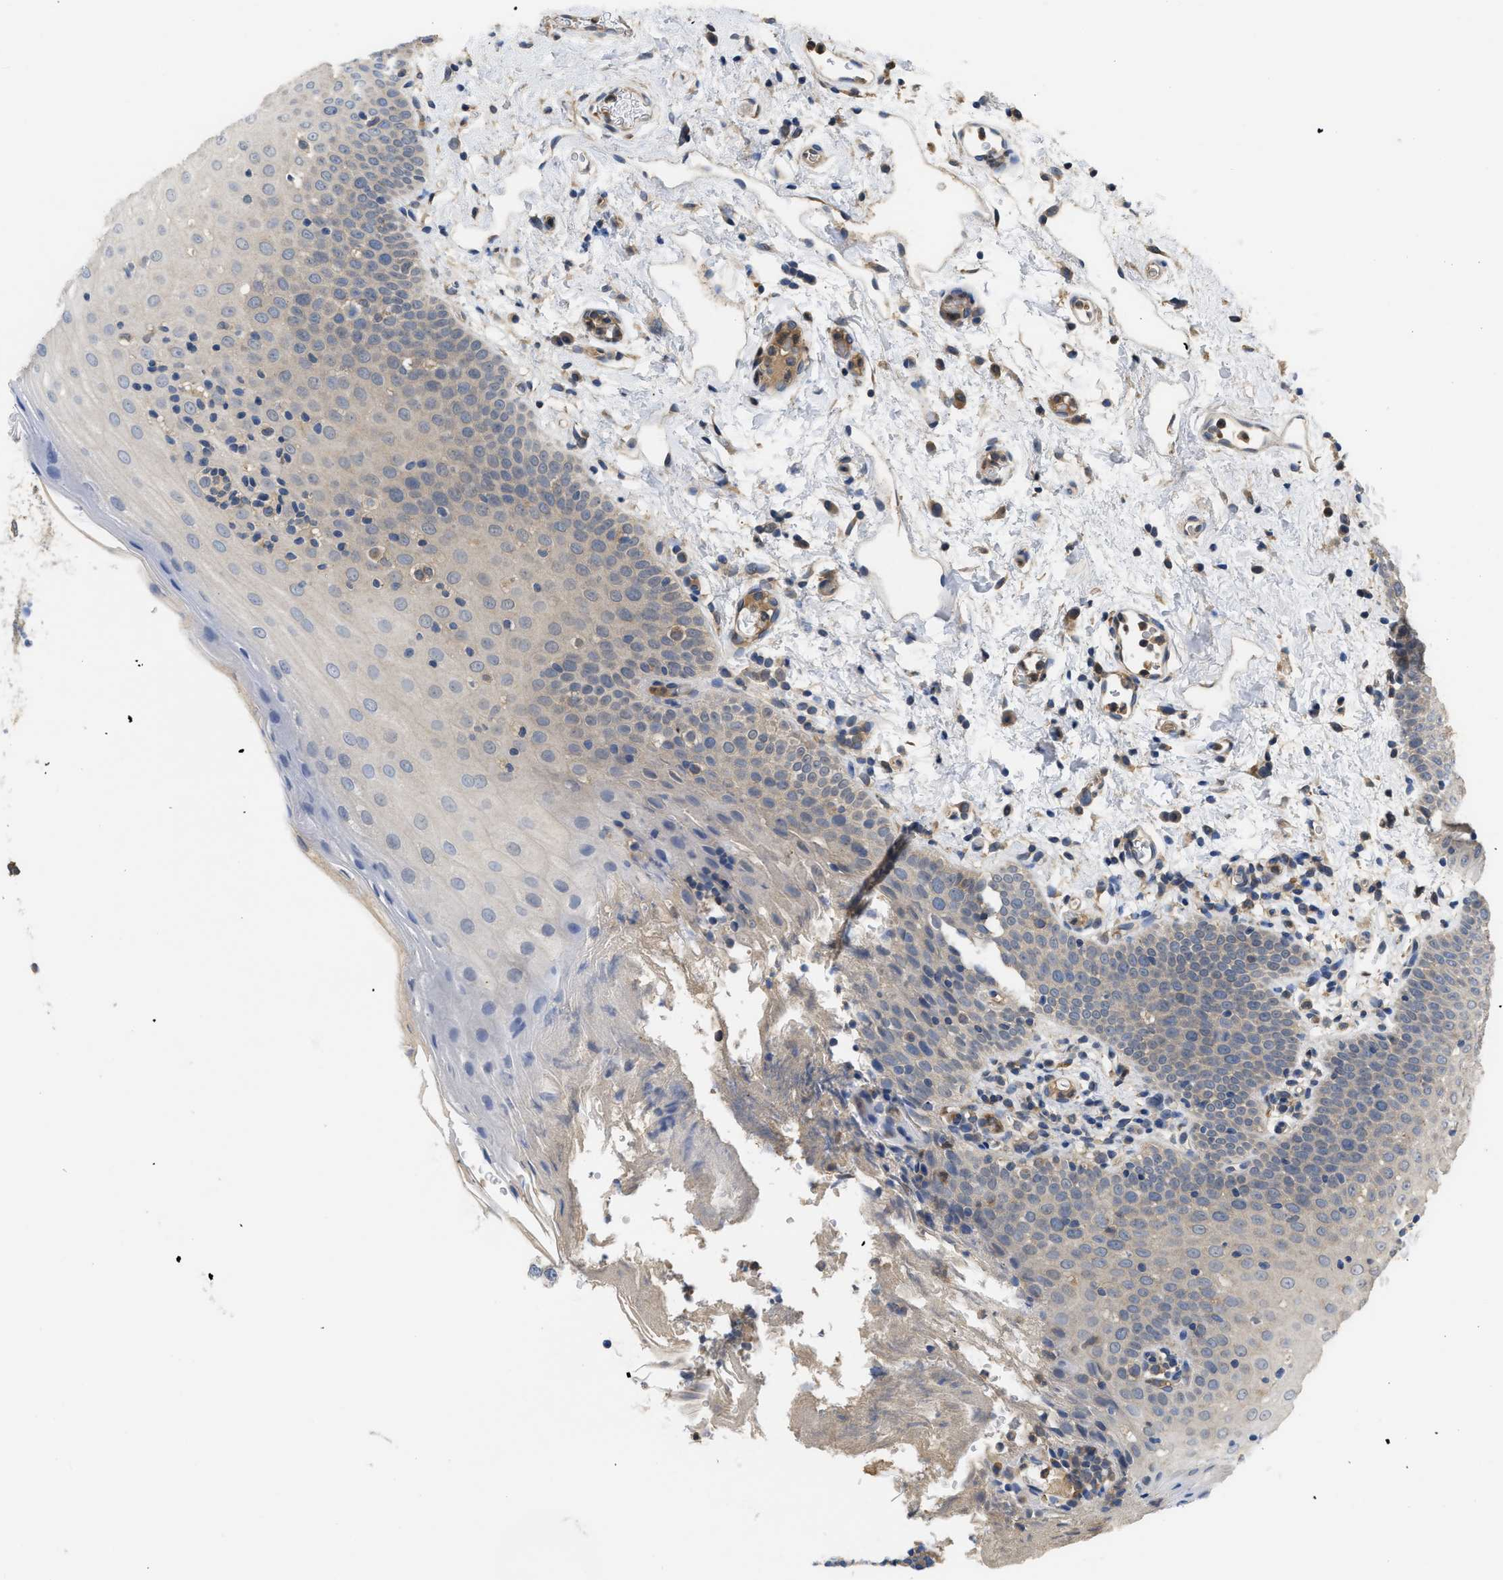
{"staining": {"intensity": "weak", "quantity": "<25%", "location": "cytoplasmic/membranous"}, "tissue": "oral mucosa", "cell_type": "Squamous epithelial cells", "image_type": "normal", "snomed": [{"axis": "morphology", "description": "Normal tissue, NOS"}, {"axis": "topography", "description": "Oral tissue"}], "caption": "The histopathology image reveals no staining of squamous epithelial cells in normal oral mucosa. (IHC, brightfield microscopy, high magnification).", "gene": "RNF216", "patient": {"sex": "male", "age": 66}}